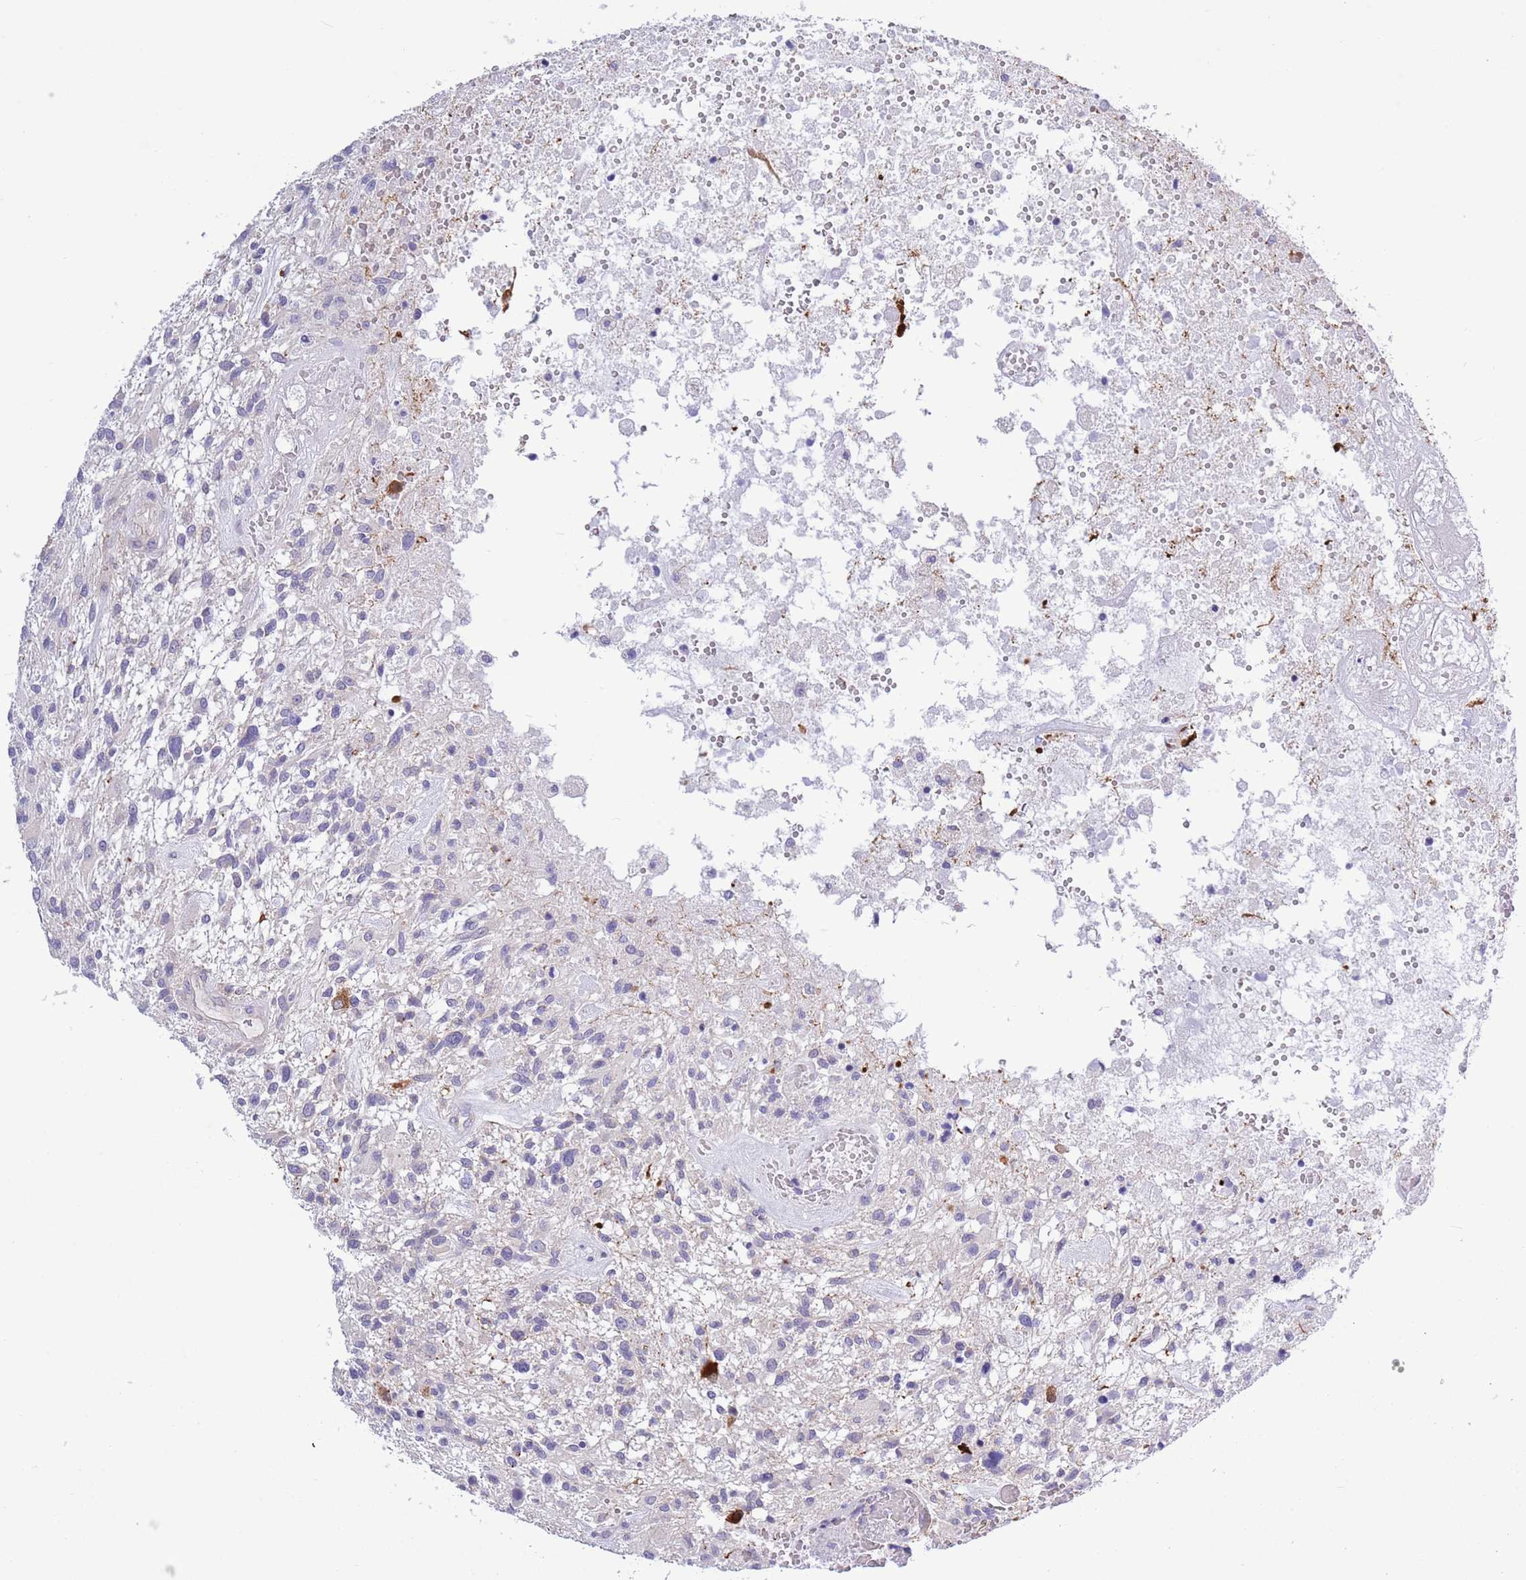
{"staining": {"intensity": "negative", "quantity": "none", "location": "none"}, "tissue": "glioma", "cell_type": "Tumor cells", "image_type": "cancer", "snomed": [{"axis": "morphology", "description": "Glioma, malignant, High grade"}, {"axis": "topography", "description": "Brain"}], "caption": "Tumor cells are negative for brown protein staining in glioma.", "gene": "NET1", "patient": {"sex": "male", "age": 47}}